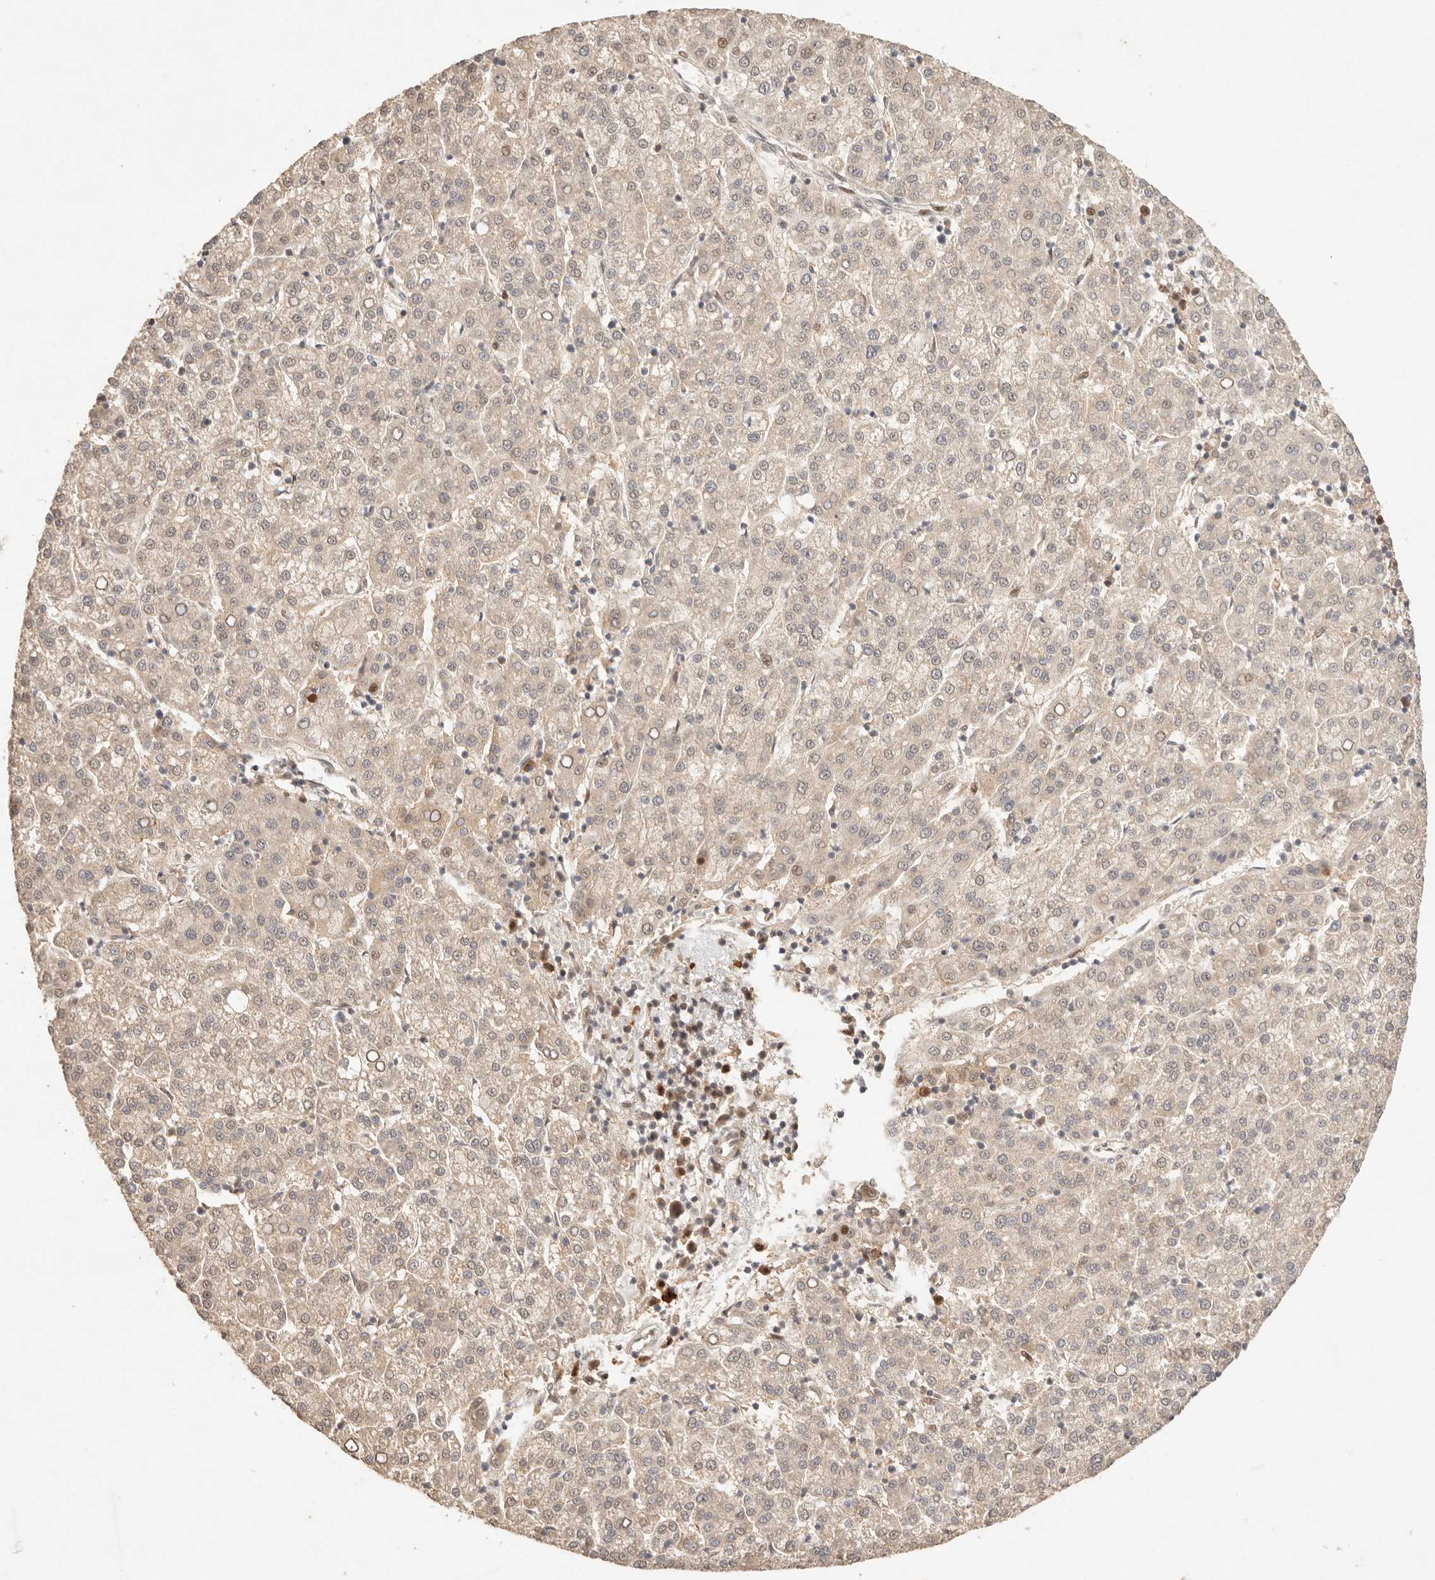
{"staining": {"intensity": "weak", "quantity": ">75%", "location": "cytoplasmic/membranous,nuclear"}, "tissue": "liver cancer", "cell_type": "Tumor cells", "image_type": "cancer", "snomed": [{"axis": "morphology", "description": "Carcinoma, Hepatocellular, NOS"}, {"axis": "topography", "description": "Liver"}], "caption": "IHC micrograph of neoplastic tissue: human liver cancer stained using immunohistochemistry (IHC) exhibits low levels of weak protein expression localized specifically in the cytoplasmic/membranous and nuclear of tumor cells, appearing as a cytoplasmic/membranous and nuclear brown color.", "gene": "PHLDA3", "patient": {"sex": "female", "age": 58}}